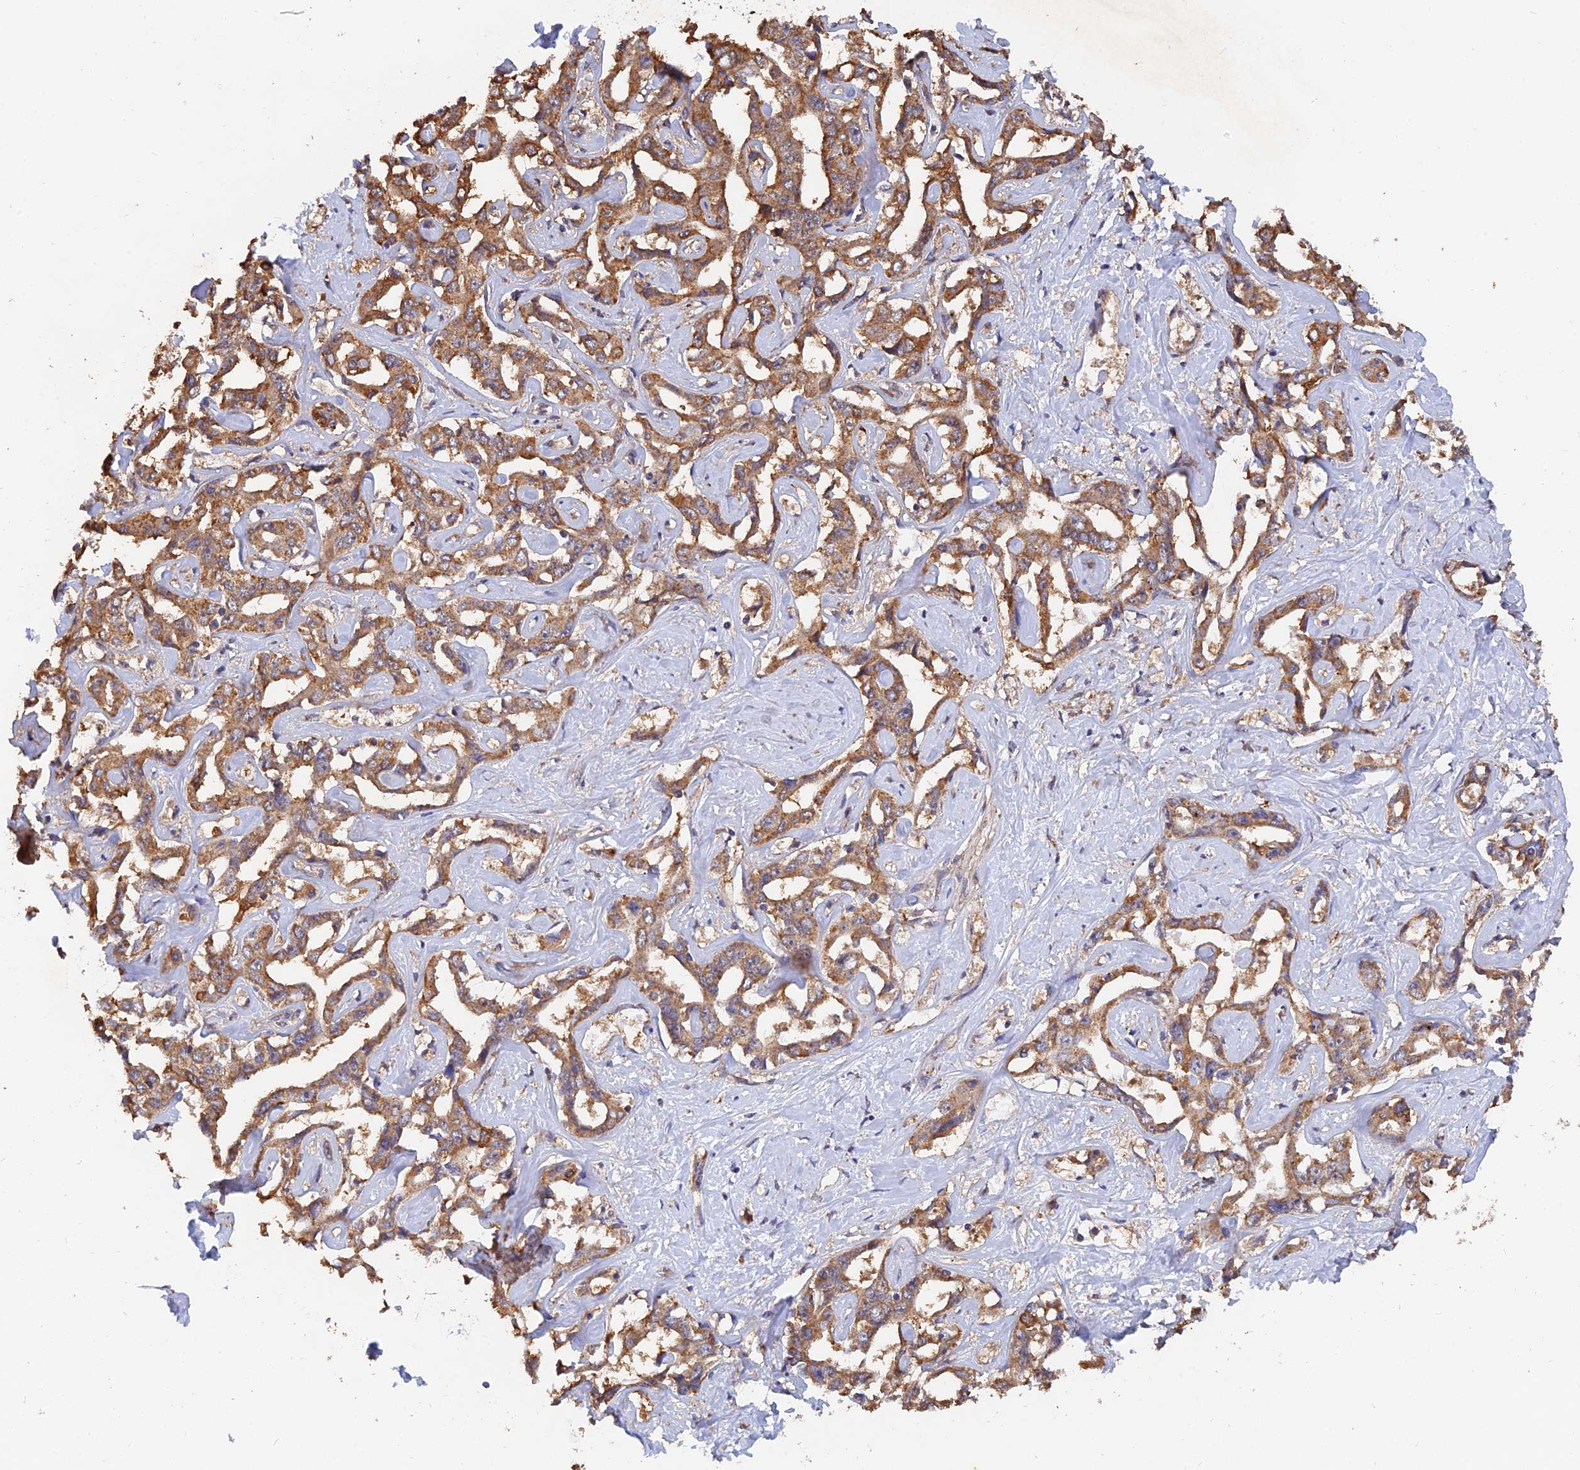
{"staining": {"intensity": "moderate", "quantity": "25%-75%", "location": "cytoplasmic/membranous"}, "tissue": "liver cancer", "cell_type": "Tumor cells", "image_type": "cancer", "snomed": [{"axis": "morphology", "description": "Cholangiocarcinoma"}, {"axis": "topography", "description": "Liver"}], "caption": "Brown immunohistochemical staining in human liver cancer (cholangiocarcinoma) demonstrates moderate cytoplasmic/membranous positivity in approximately 25%-75% of tumor cells.", "gene": "SLC38A11", "patient": {"sex": "male", "age": 59}}